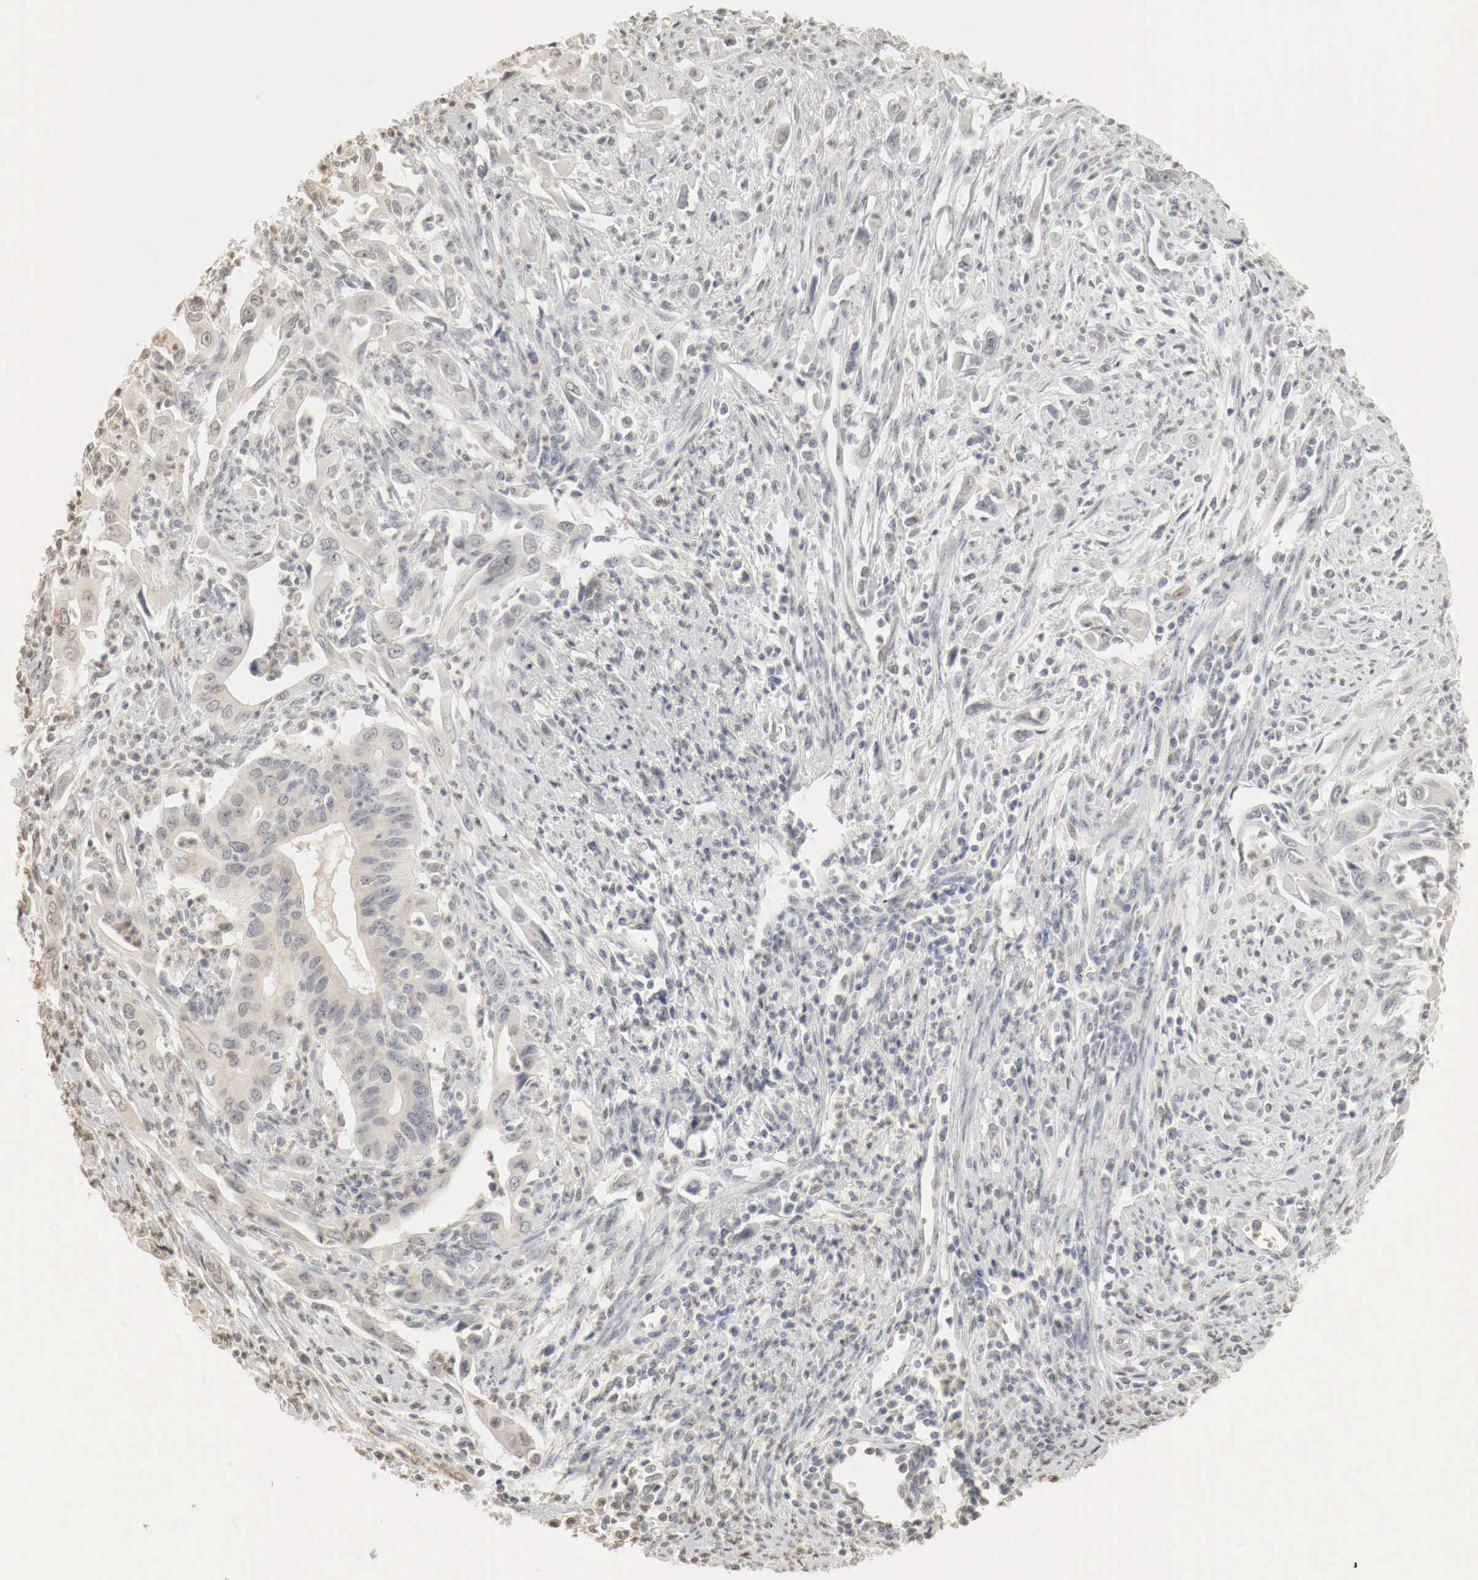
{"staining": {"intensity": "negative", "quantity": "none", "location": "none"}, "tissue": "cervical cancer", "cell_type": "Tumor cells", "image_type": "cancer", "snomed": [{"axis": "morphology", "description": "Normal tissue, NOS"}, {"axis": "morphology", "description": "Adenocarcinoma, NOS"}, {"axis": "topography", "description": "Cervix"}], "caption": "Tumor cells are negative for protein expression in human adenocarcinoma (cervical).", "gene": "ERBB4", "patient": {"sex": "female", "age": 34}}